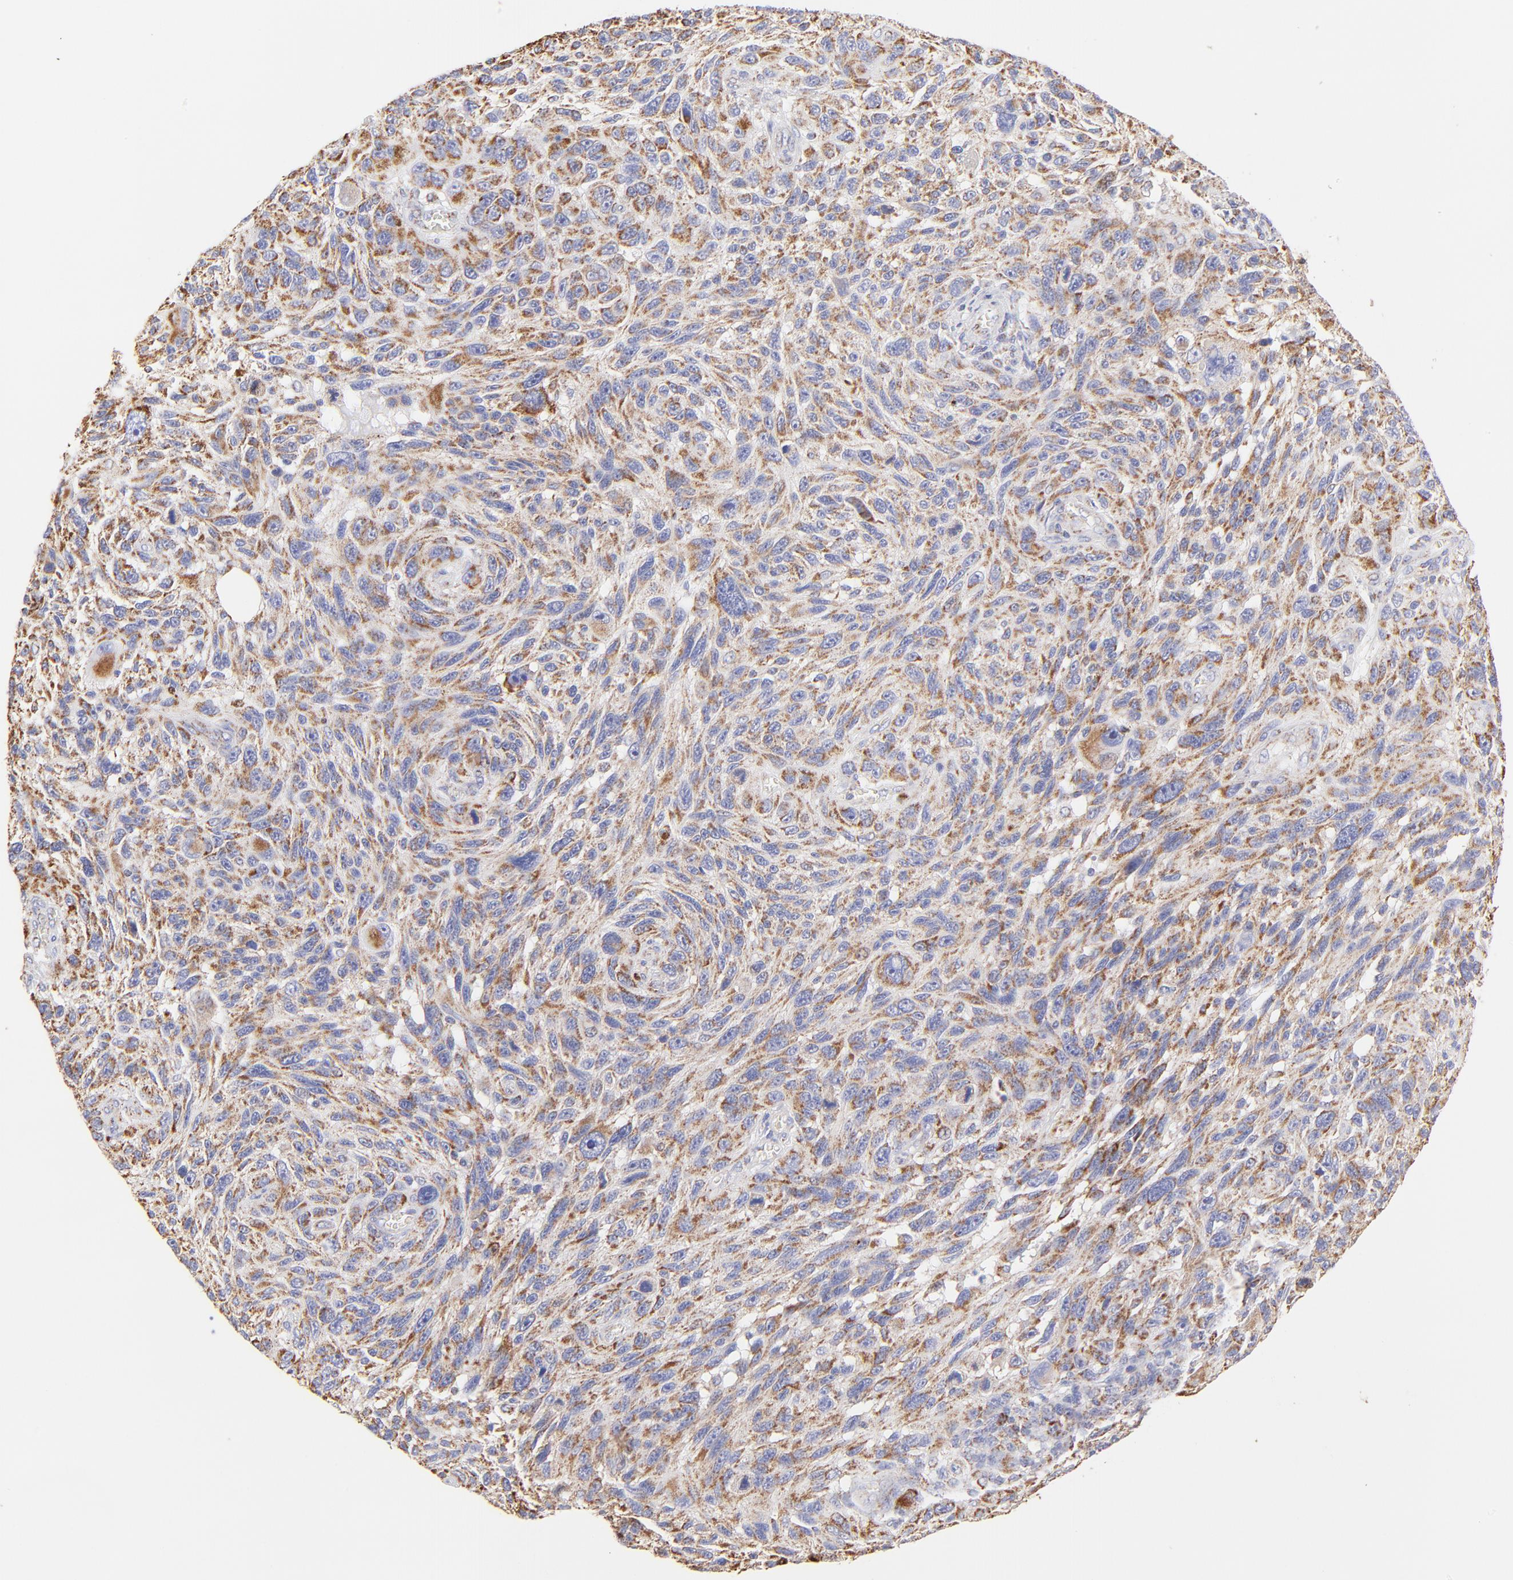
{"staining": {"intensity": "moderate", "quantity": ">75%", "location": "cytoplasmic/membranous"}, "tissue": "melanoma", "cell_type": "Tumor cells", "image_type": "cancer", "snomed": [{"axis": "morphology", "description": "Malignant melanoma, NOS"}, {"axis": "topography", "description": "Skin"}], "caption": "Brown immunohistochemical staining in malignant melanoma exhibits moderate cytoplasmic/membranous staining in about >75% of tumor cells.", "gene": "ECH1", "patient": {"sex": "male", "age": 53}}